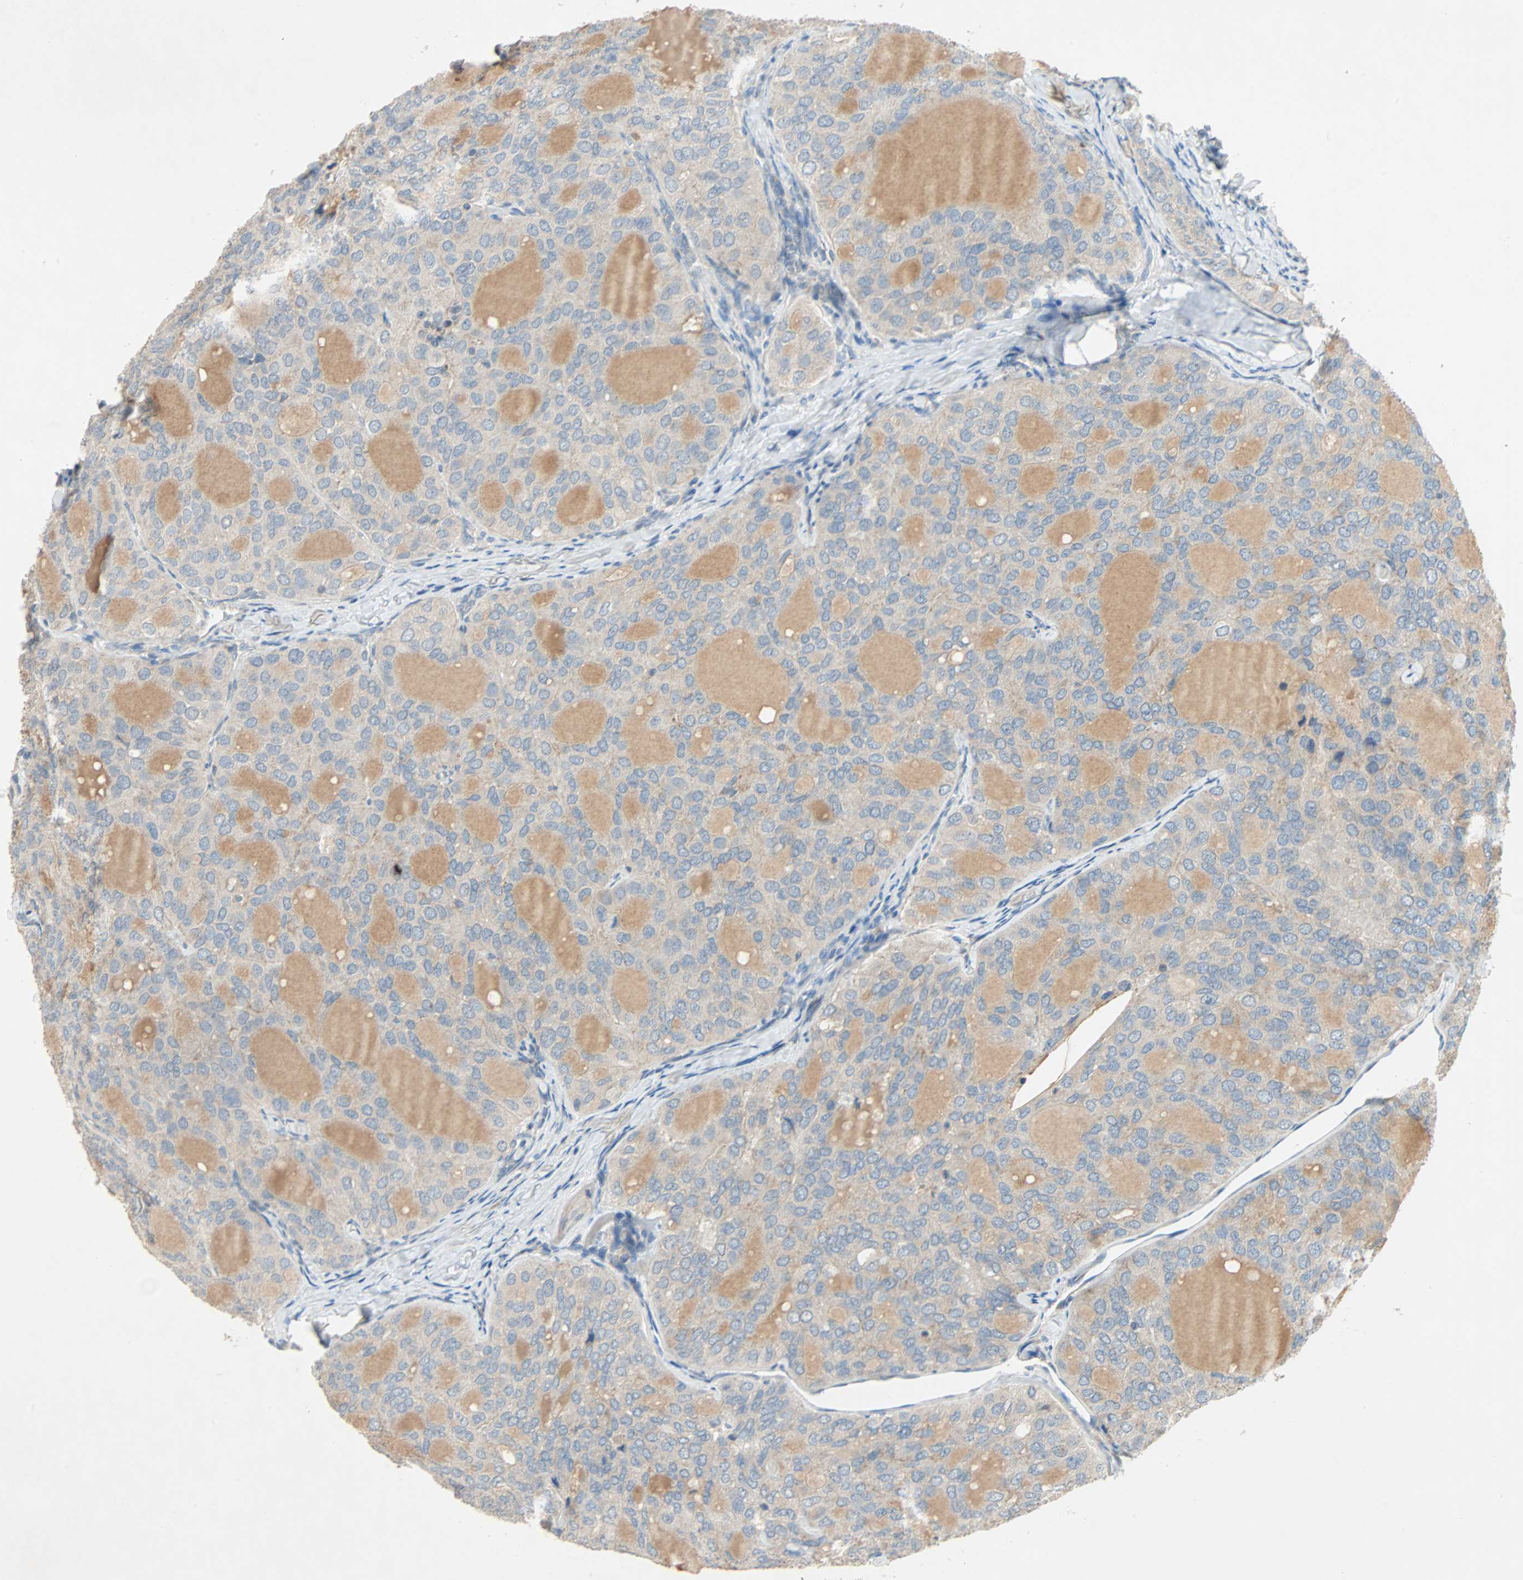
{"staining": {"intensity": "weak", "quantity": "25%-75%", "location": "cytoplasmic/membranous"}, "tissue": "thyroid cancer", "cell_type": "Tumor cells", "image_type": "cancer", "snomed": [{"axis": "morphology", "description": "Follicular adenoma carcinoma, NOS"}, {"axis": "topography", "description": "Thyroid gland"}], "caption": "A brown stain shows weak cytoplasmic/membranous expression of a protein in human thyroid cancer (follicular adenoma carcinoma) tumor cells. (DAB (3,3'-diaminobenzidine) IHC, brown staining for protein, blue staining for nuclei).", "gene": "XYLT1", "patient": {"sex": "male", "age": 75}}